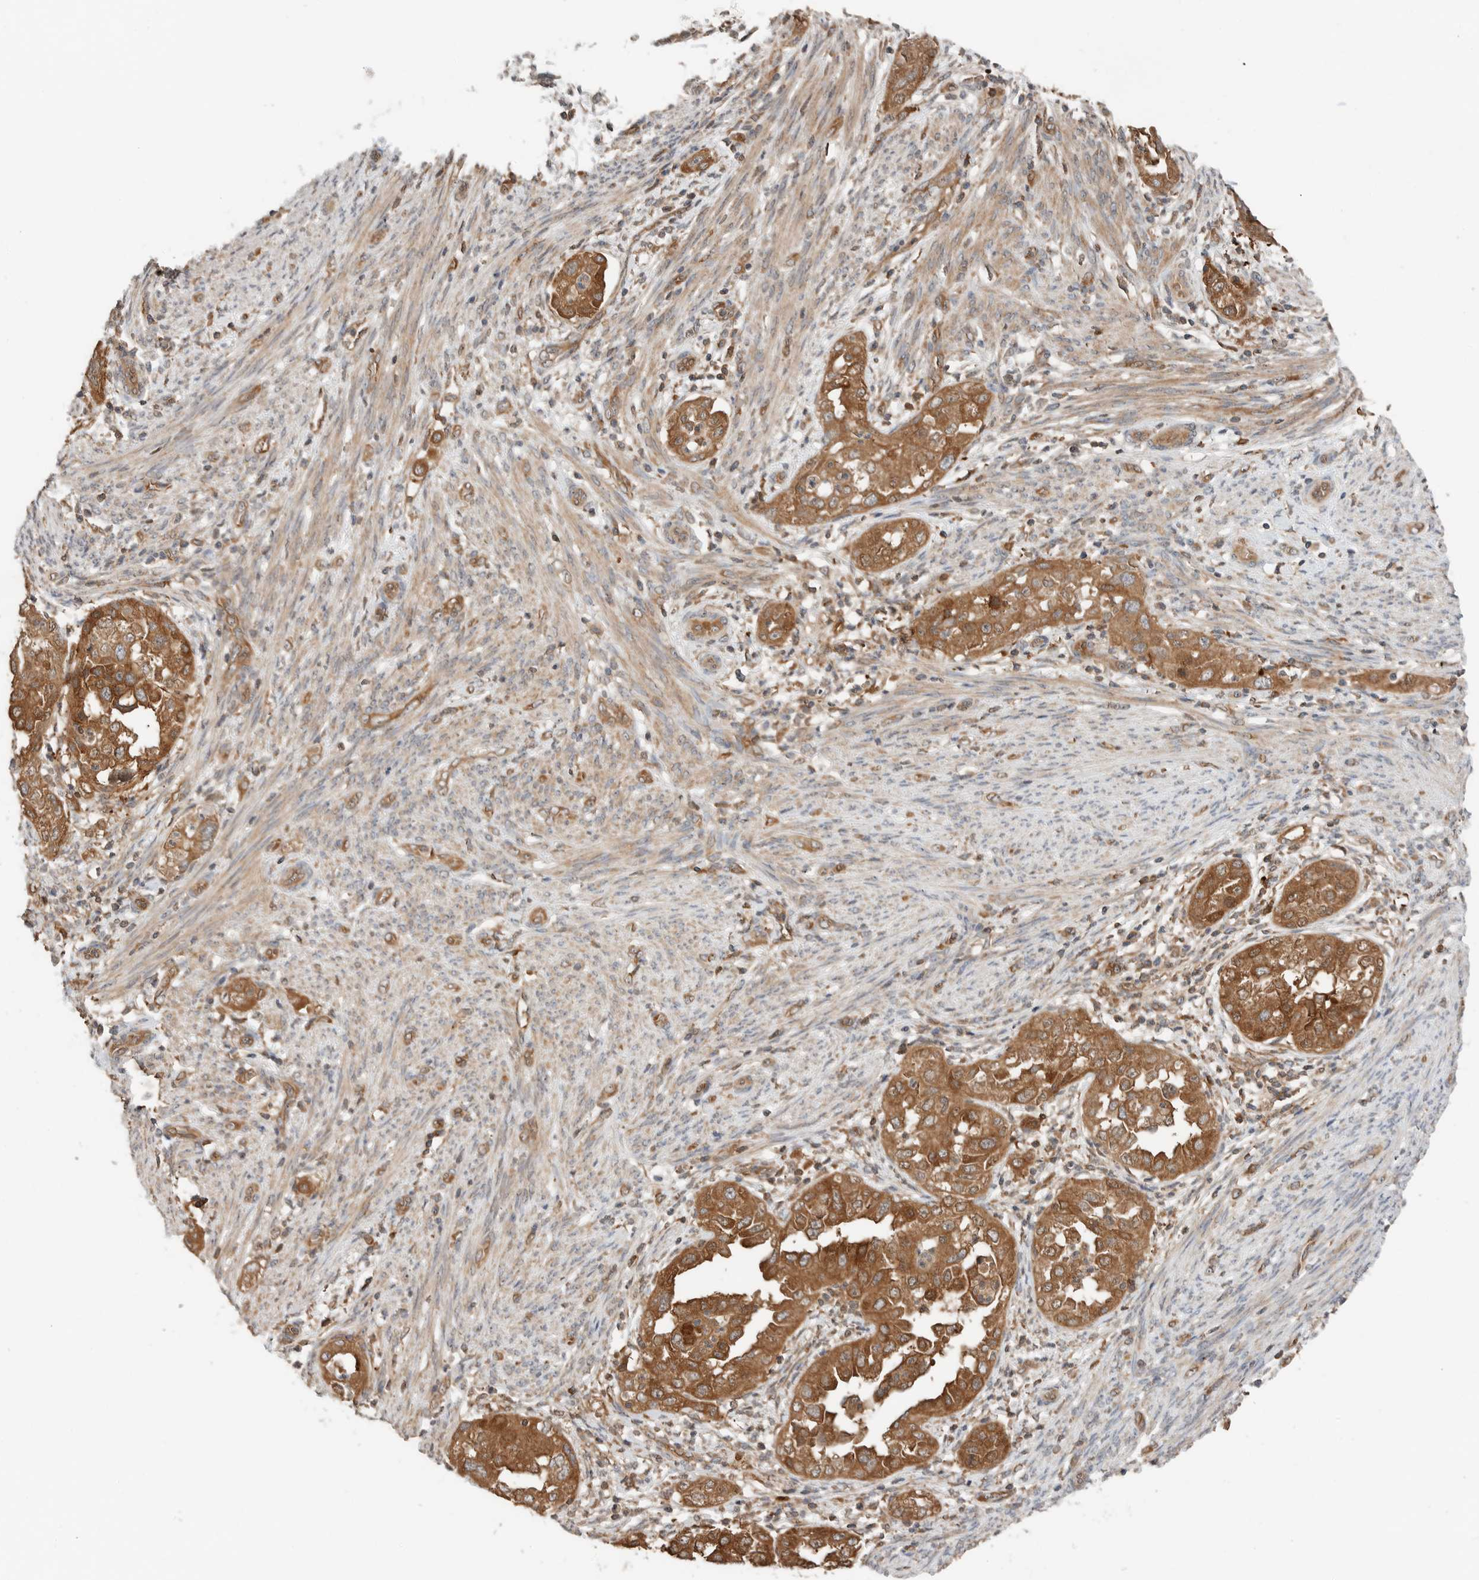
{"staining": {"intensity": "moderate", "quantity": ">75%", "location": "cytoplasmic/membranous"}, "tissue": "endometrial cancer", "cell_type": "Tumor cells", "image_type": "cancer", "snomed": [{"axis": "morphology", "description": "Adenocarcinoma, NOS"}, {"axis": "topography", "description": "Endometrium"}], "caption": "Human endometrial cancer (adenocarcinoma) stained for a protein (brown) shows moderate cytoplasmic/membranous positive positivity in about >75% of tumor cells.", "gene": "XPNPEP1", "patient": {"sex": "female", "age": 85}}